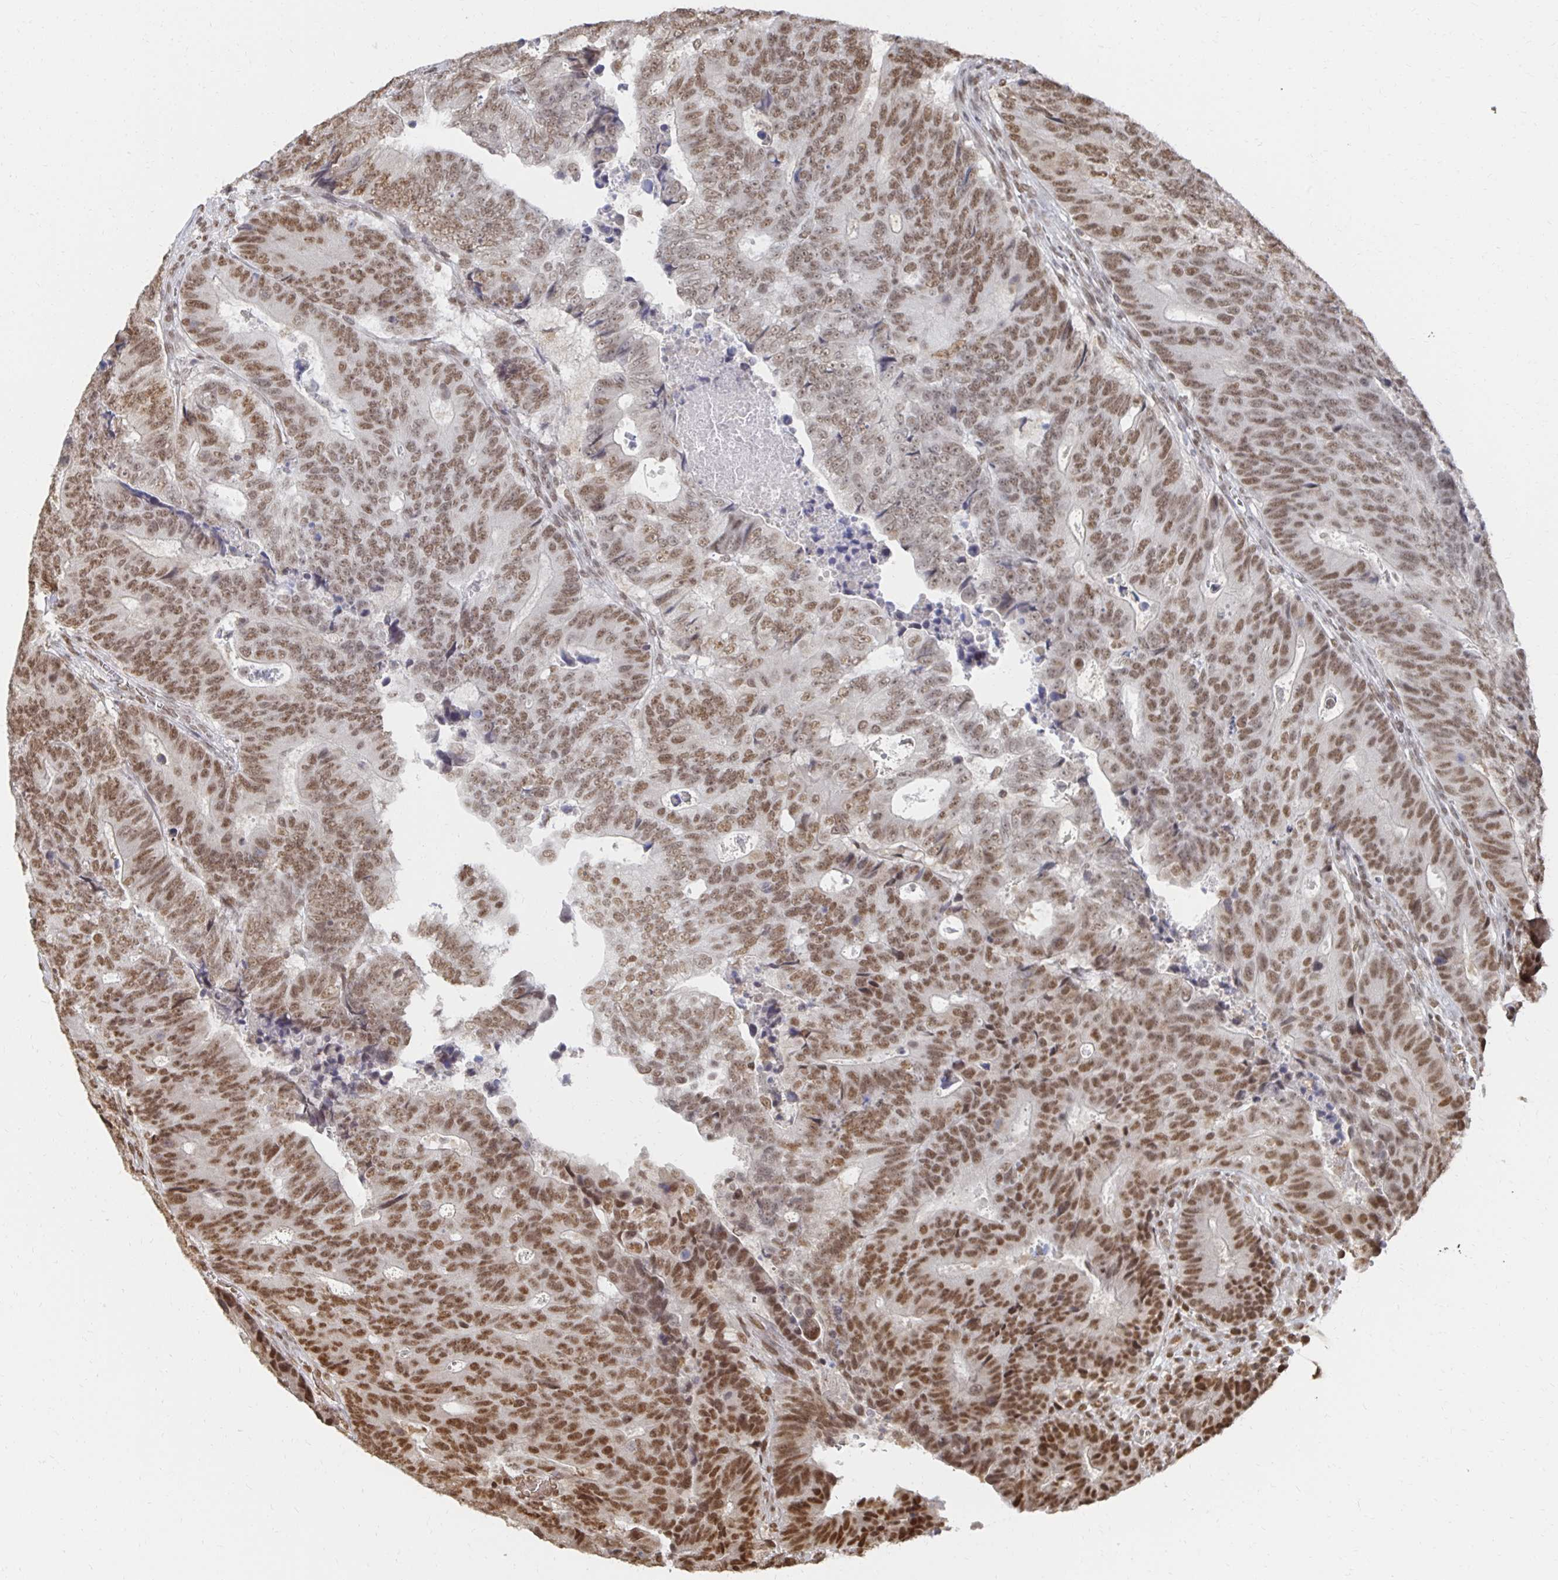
{"staining": {"intensity": "moderate", "quantity": ">75%", "location": "nuclear"}, "tissue": "colorectal cancer", "cell_type": "Tumor cells", "image_type": "cancer", "snomed": [{"axis": "morphology", "description": "Adenocarcinoma, NOS"}, {"axis": "topography", "description": "Colon"}], "caption": "A histopathology image of adenocarcinoma (colorectal) stained for a protein demonstrates moderate nuclear brown staining in tumor cells.", "gene": "GTF3C6", "patient": {"sex": "female", "age": 48}}